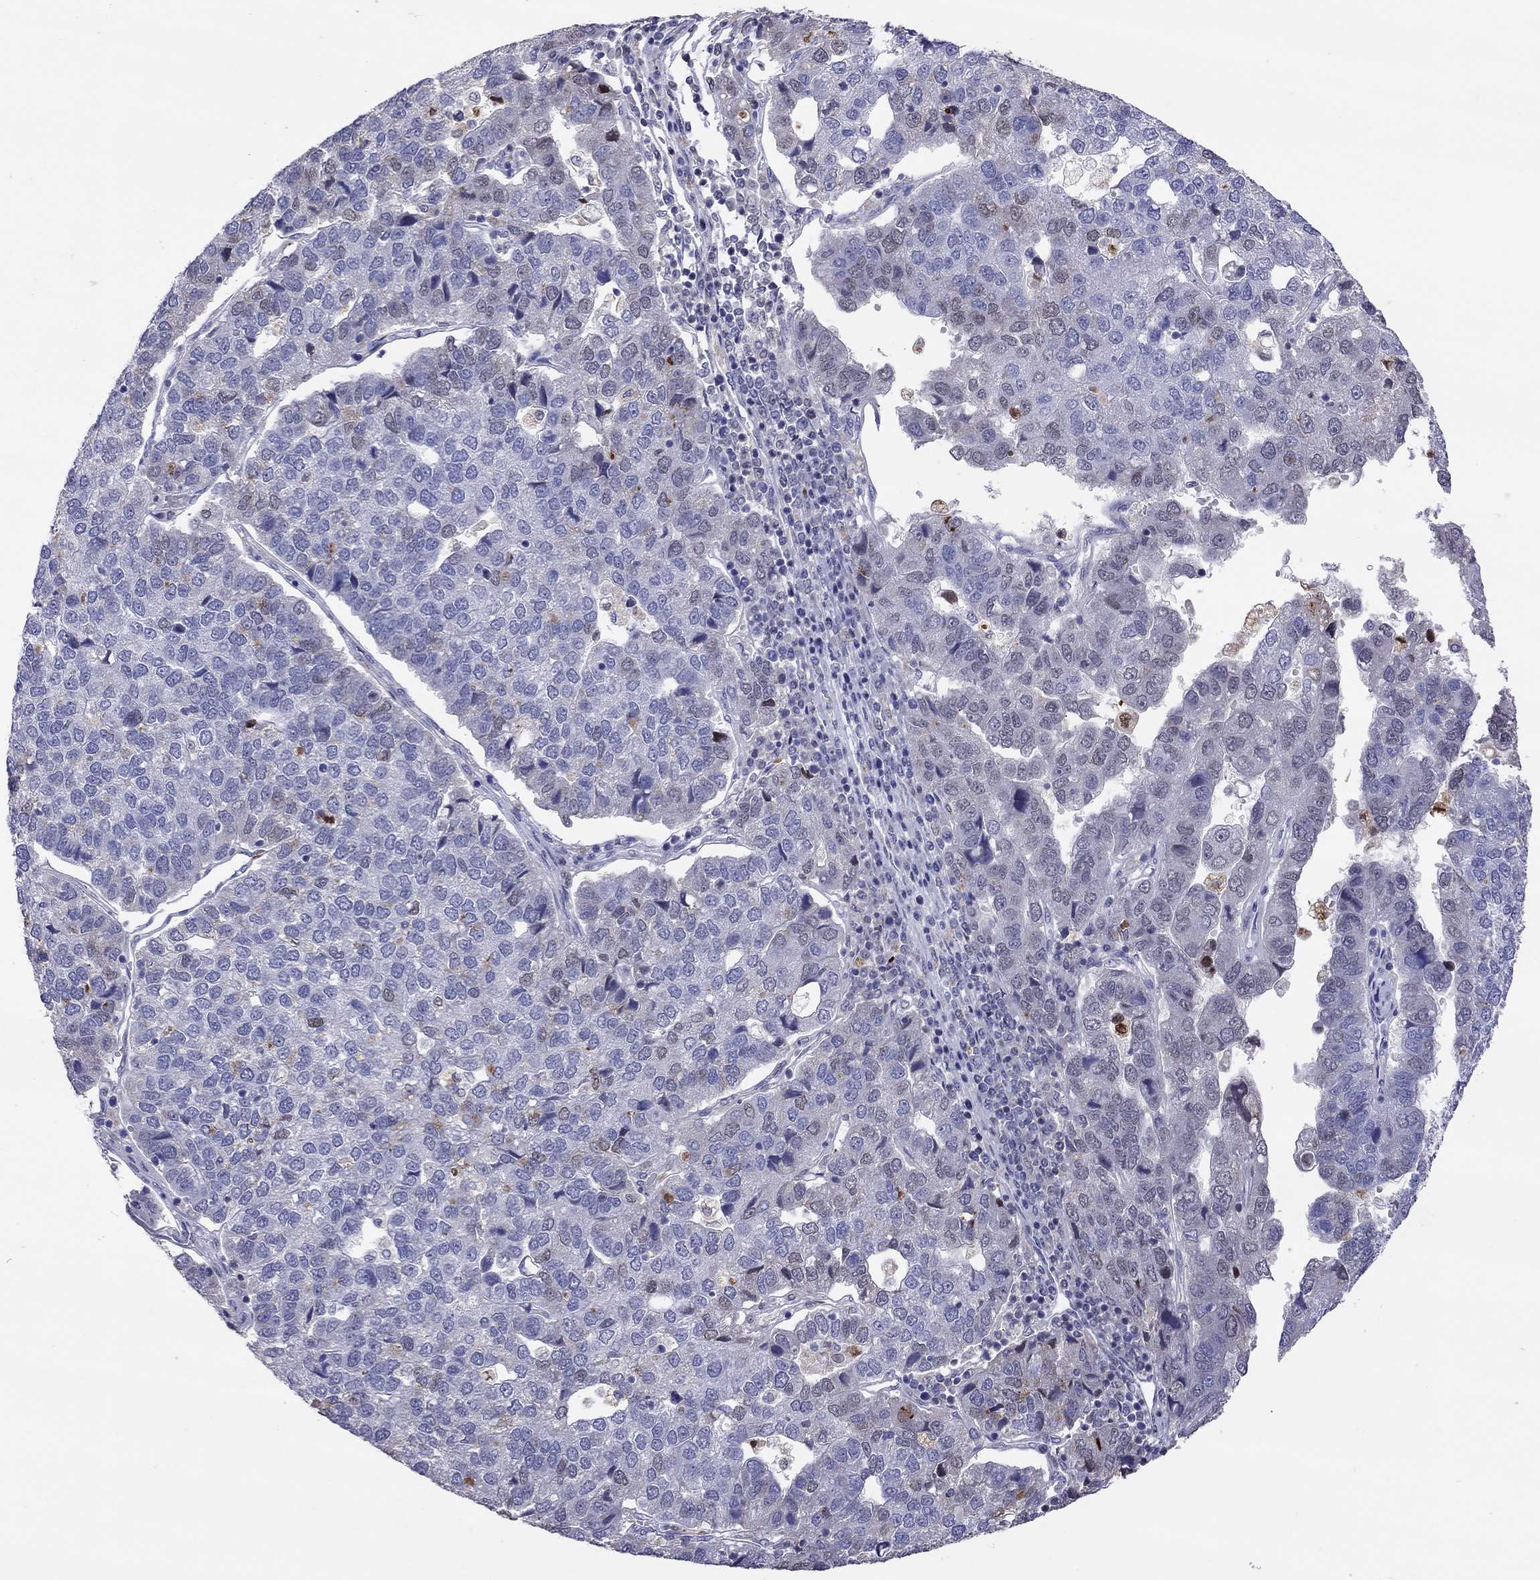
{"staining": {"intensity": "negative", "quantity": "none", "location": "none"}, "tissue": "pancreatic cancer", "cell_type": "Tumor cells", "image_type": "cancer", "snomed": [{"axis": "morphology", "description": "Adenocarcinoma, NOS"}, {"axis": "topography", "description": "Pancreas"}], "caption": "This histopathology image is of pancreatic adenocarcinoma stained with immunohistochemistry to label a protein in brown with the nuclei are counter-stained blue. There is no positivity in tumor cells.", "gene": "SERPINA3", "patient": {"sex": "female", "age": 61}}